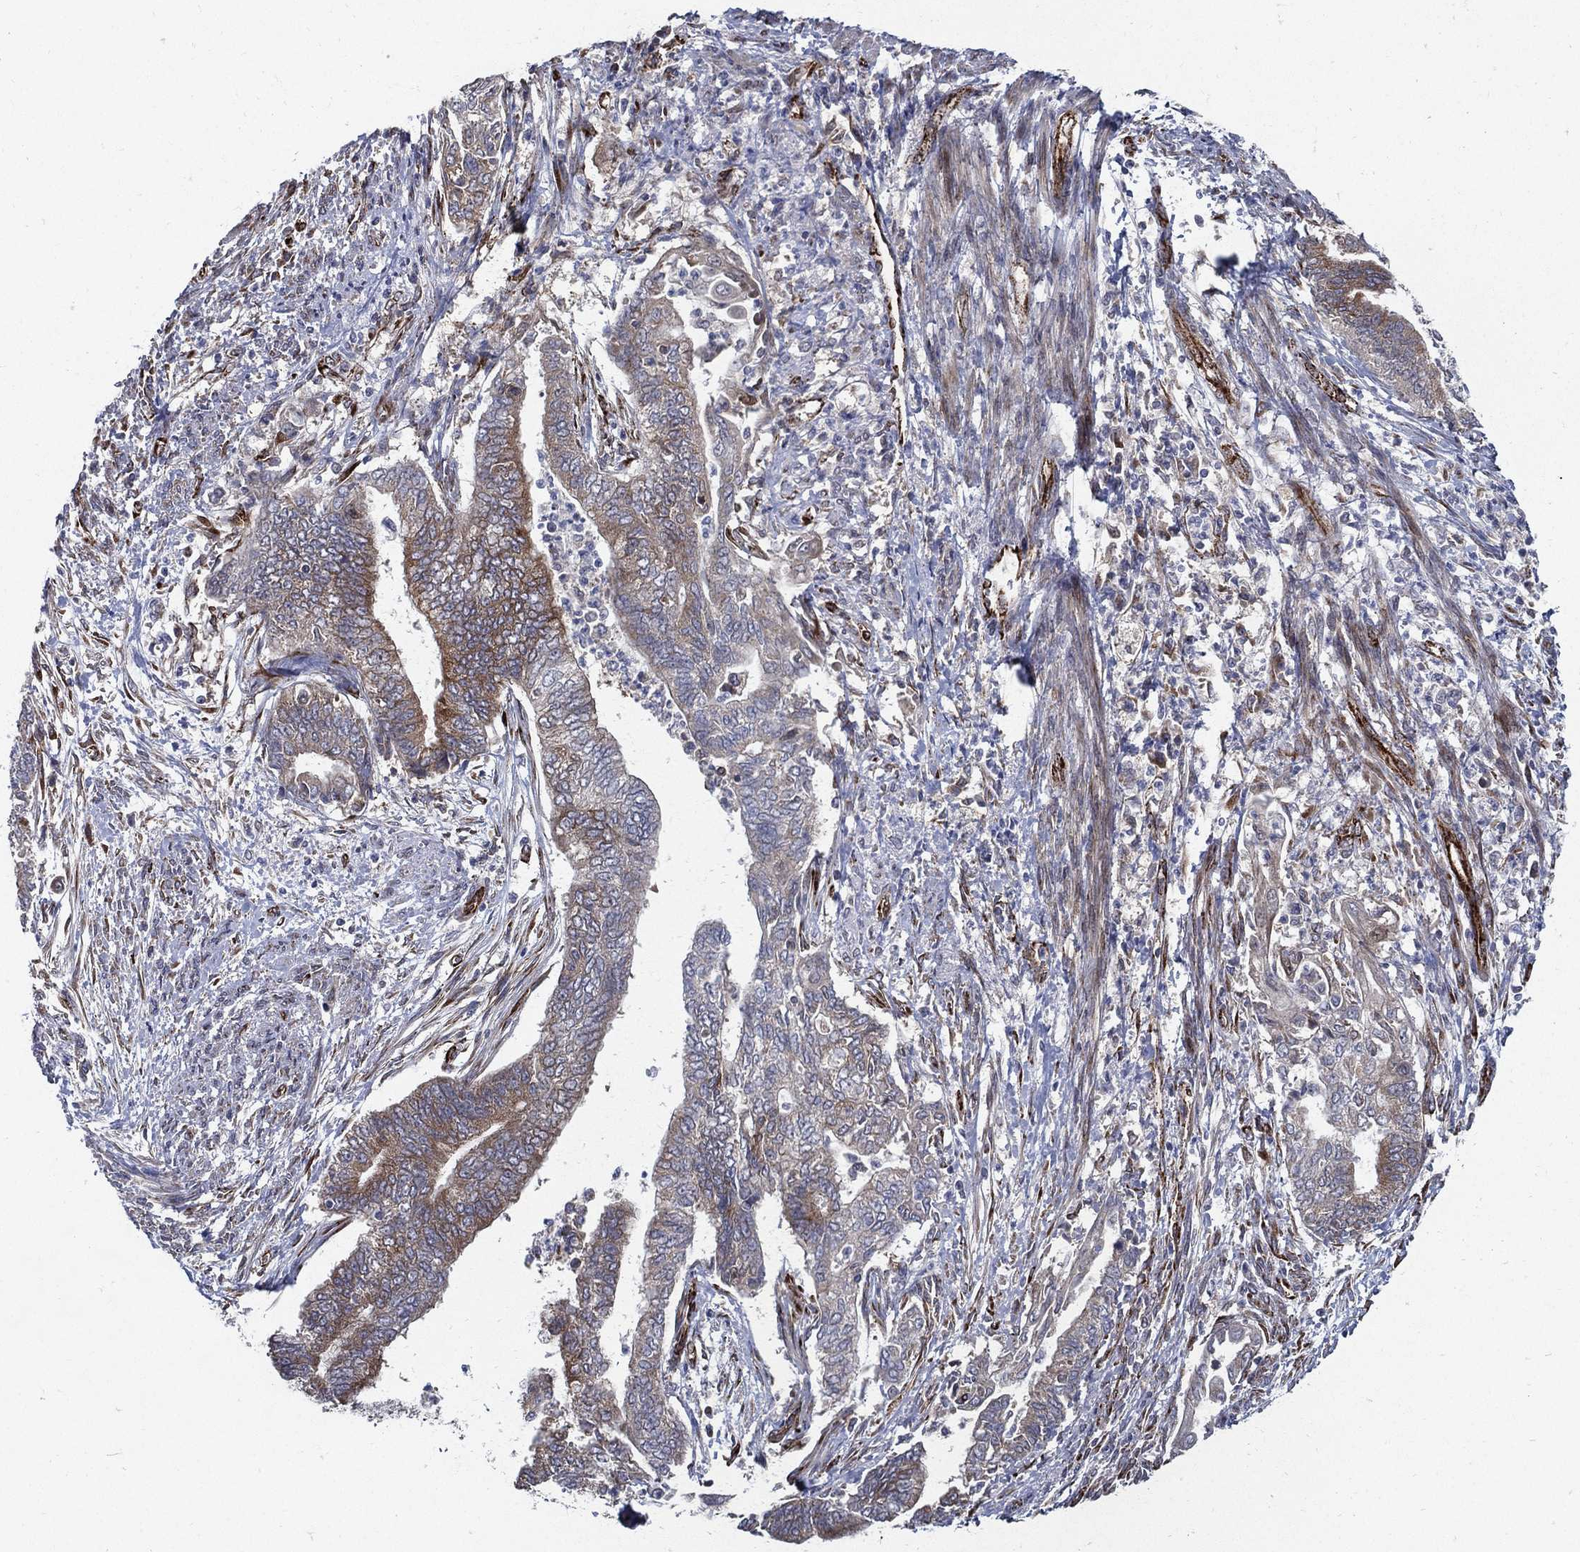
{"staining": {"intensity": "moderate", "quantity": "<25%", "location": "cytoplasmic/membranous"}, "tissue": "endometrial cancer", "cell_type": "Tumor cells", "image_type": "cancer", "snomed": [{"axis": "morphology", "description": "Adenocarcinoma, NOS"}, {"axis": "topography", "description": "Endometrium"}], "caption": "A micrograph of human endometrial cancer (adenocarcinoma) stained for a protein displays moderate cytoplasmic/membranous brown staining in tumor cells.", "gene": "ARHGAP11A", "patient": {"sex": "female", "age": 65}}